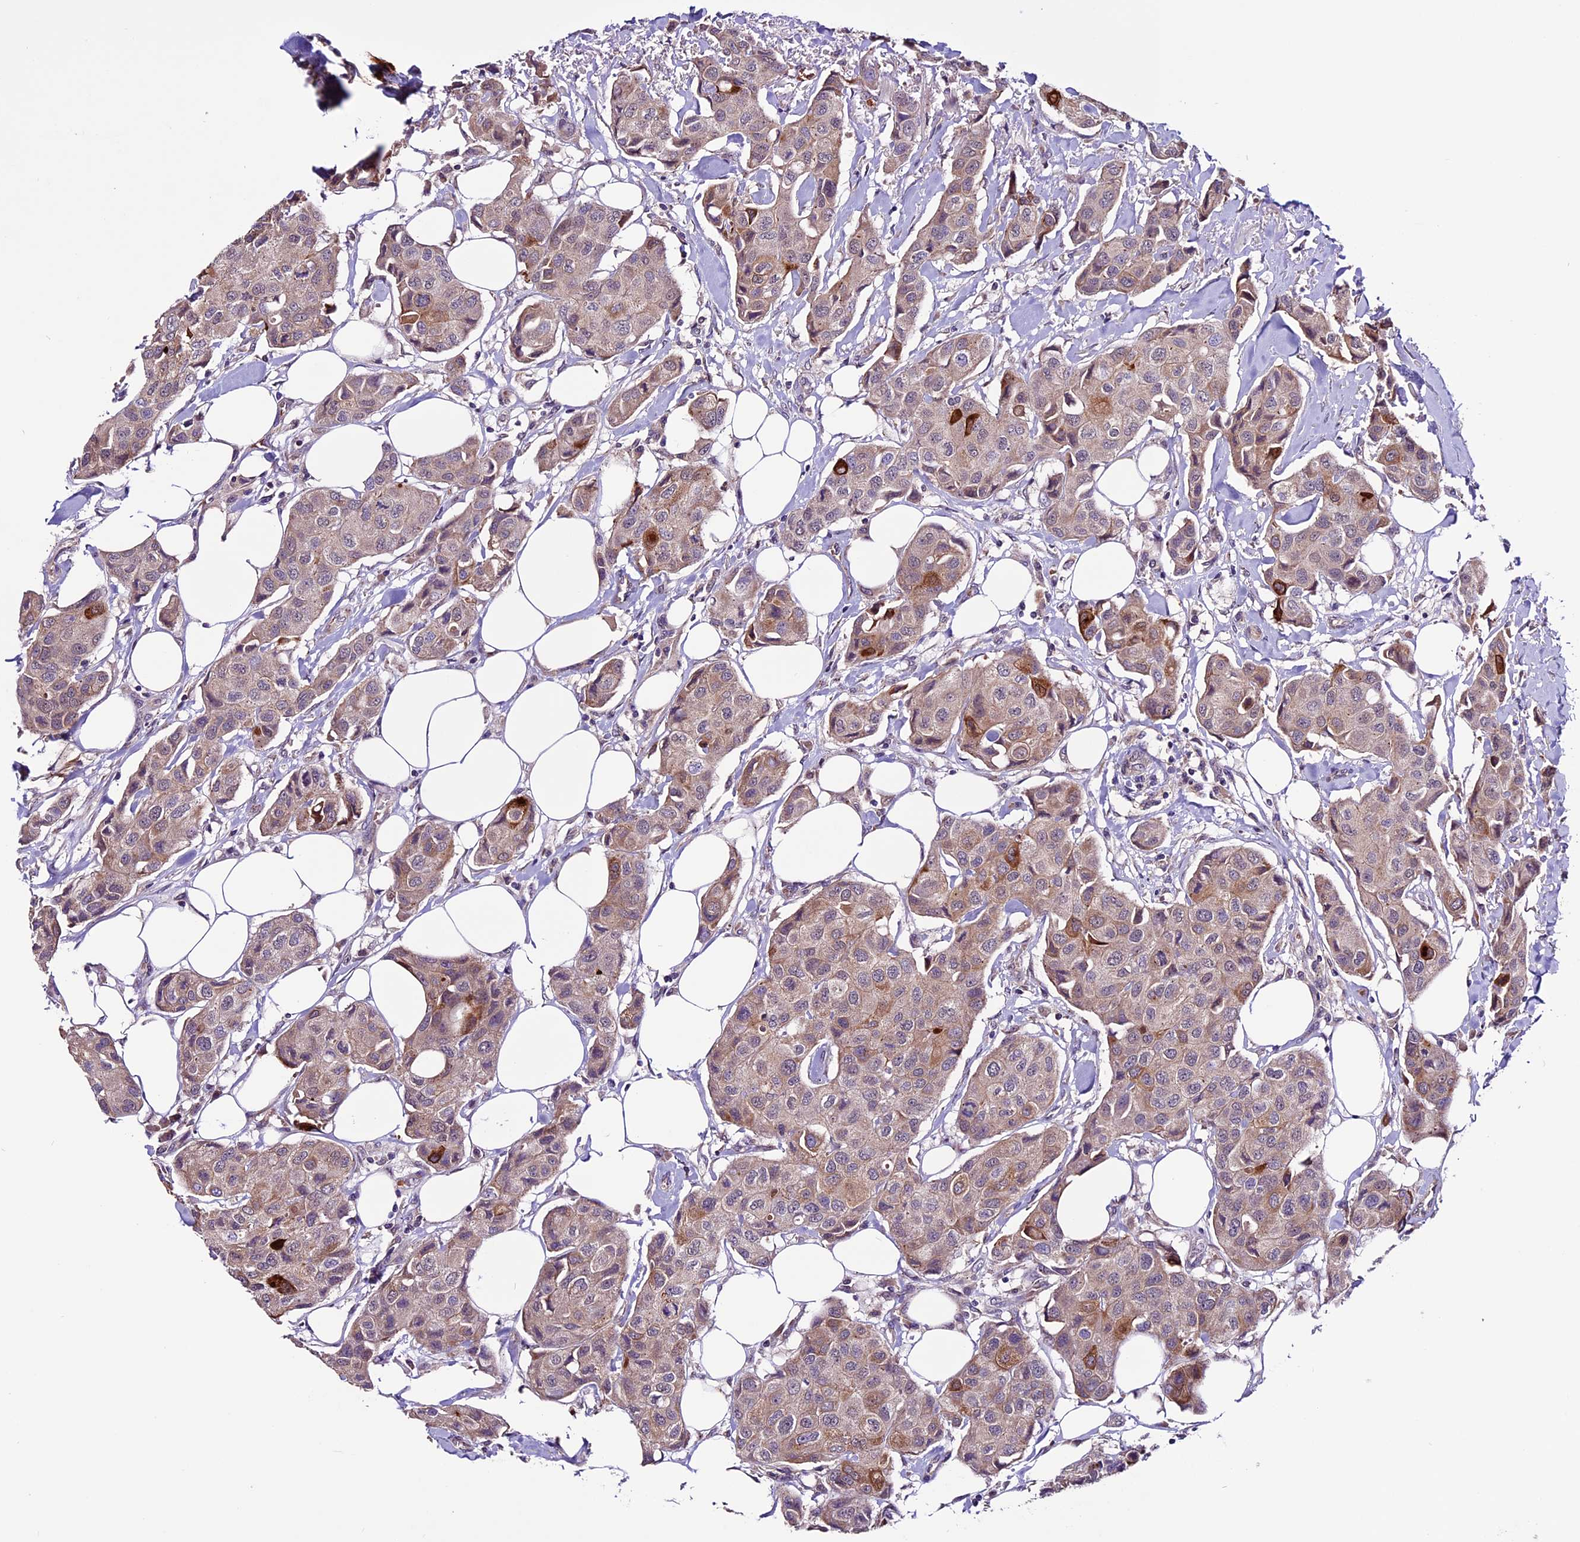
{"staining": {"intensity": "moderate", "quantity": "<25%", "location": "cytoplasmic/membranous"}, "tissue": "breast cancer", "cell_type": "Tumor cells", "image_type": "cancer", "snomed": [{"axis": "morphology", "description": "Duct carcinoma"}, {"axis": "topography", "description": "Breast"}], "caption": "DAB immunohistochemical staining of breast infiltrating ductal carcinoma shows moderate cytoplasmic/membranous protein expression in approximately <25% of tumor cells. (Stains: DAB (3,3'-diaminobenzidine) in brown, nuclei in blue, Microscopy: brightfield microscopy at high magnification).", "gene": "RINL", "patient": {"sex": "female", "age": 80}}